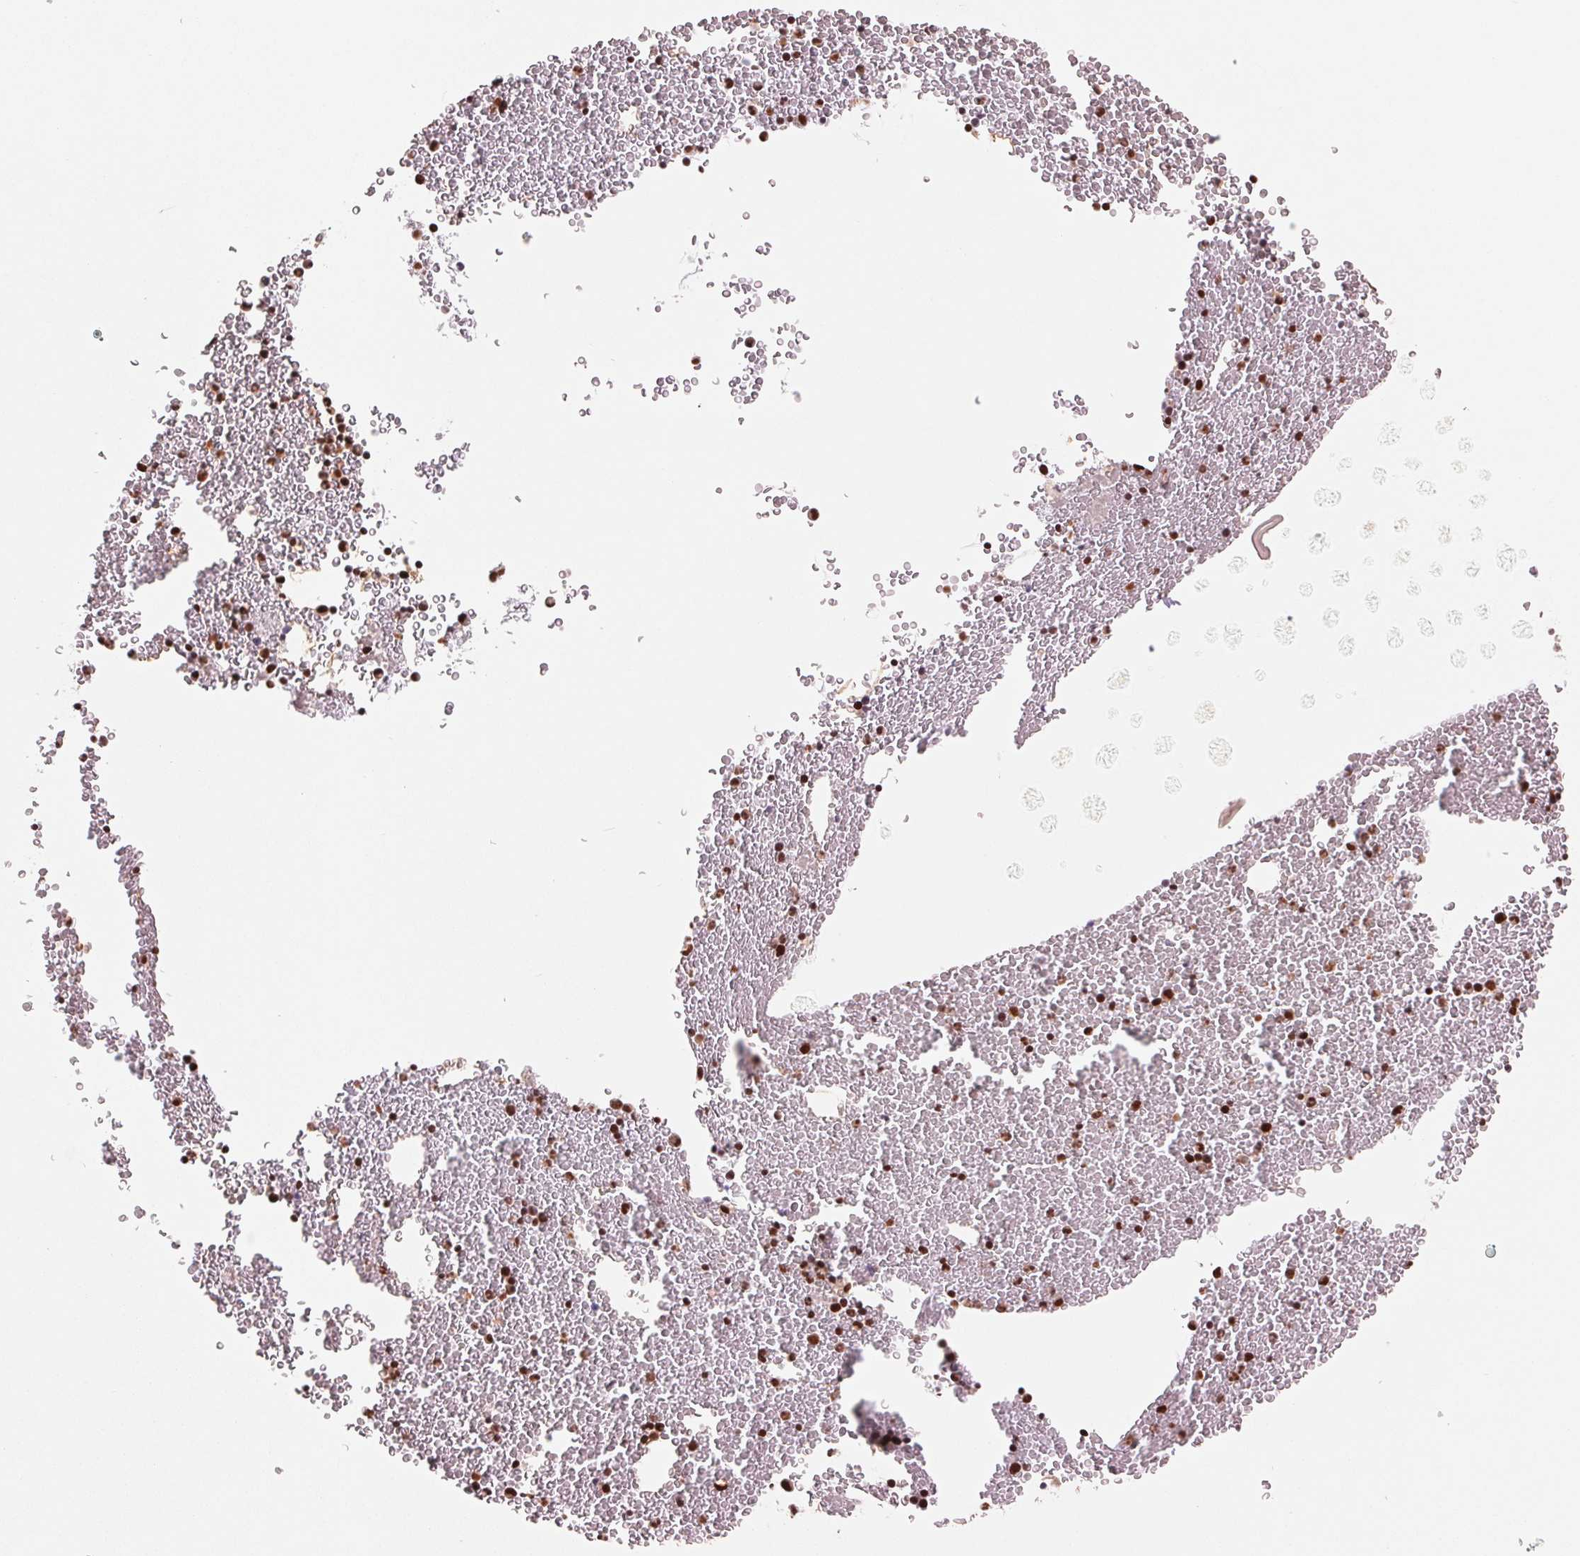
{"staining": {"intensity": "strong", "quantity": "25%-75%", "location": "nuclear"}, "tissue": "bone marrow", "cell_type": "Hematopoietic cells", "image_type": "normal", "snomed": [{"axis": "morphology", "description": "Normal tissue, NOS"}, {"axis": "topography", "description": "Bone marrow"}], "caption": "Protein expression analysis of unremarkable bone marrow demonstrates strong nuclear positivity in about 25%-75% of hematopoietic cells.", "gene": "TTLL9", "patient": {"sex": "female", "age": 26}}